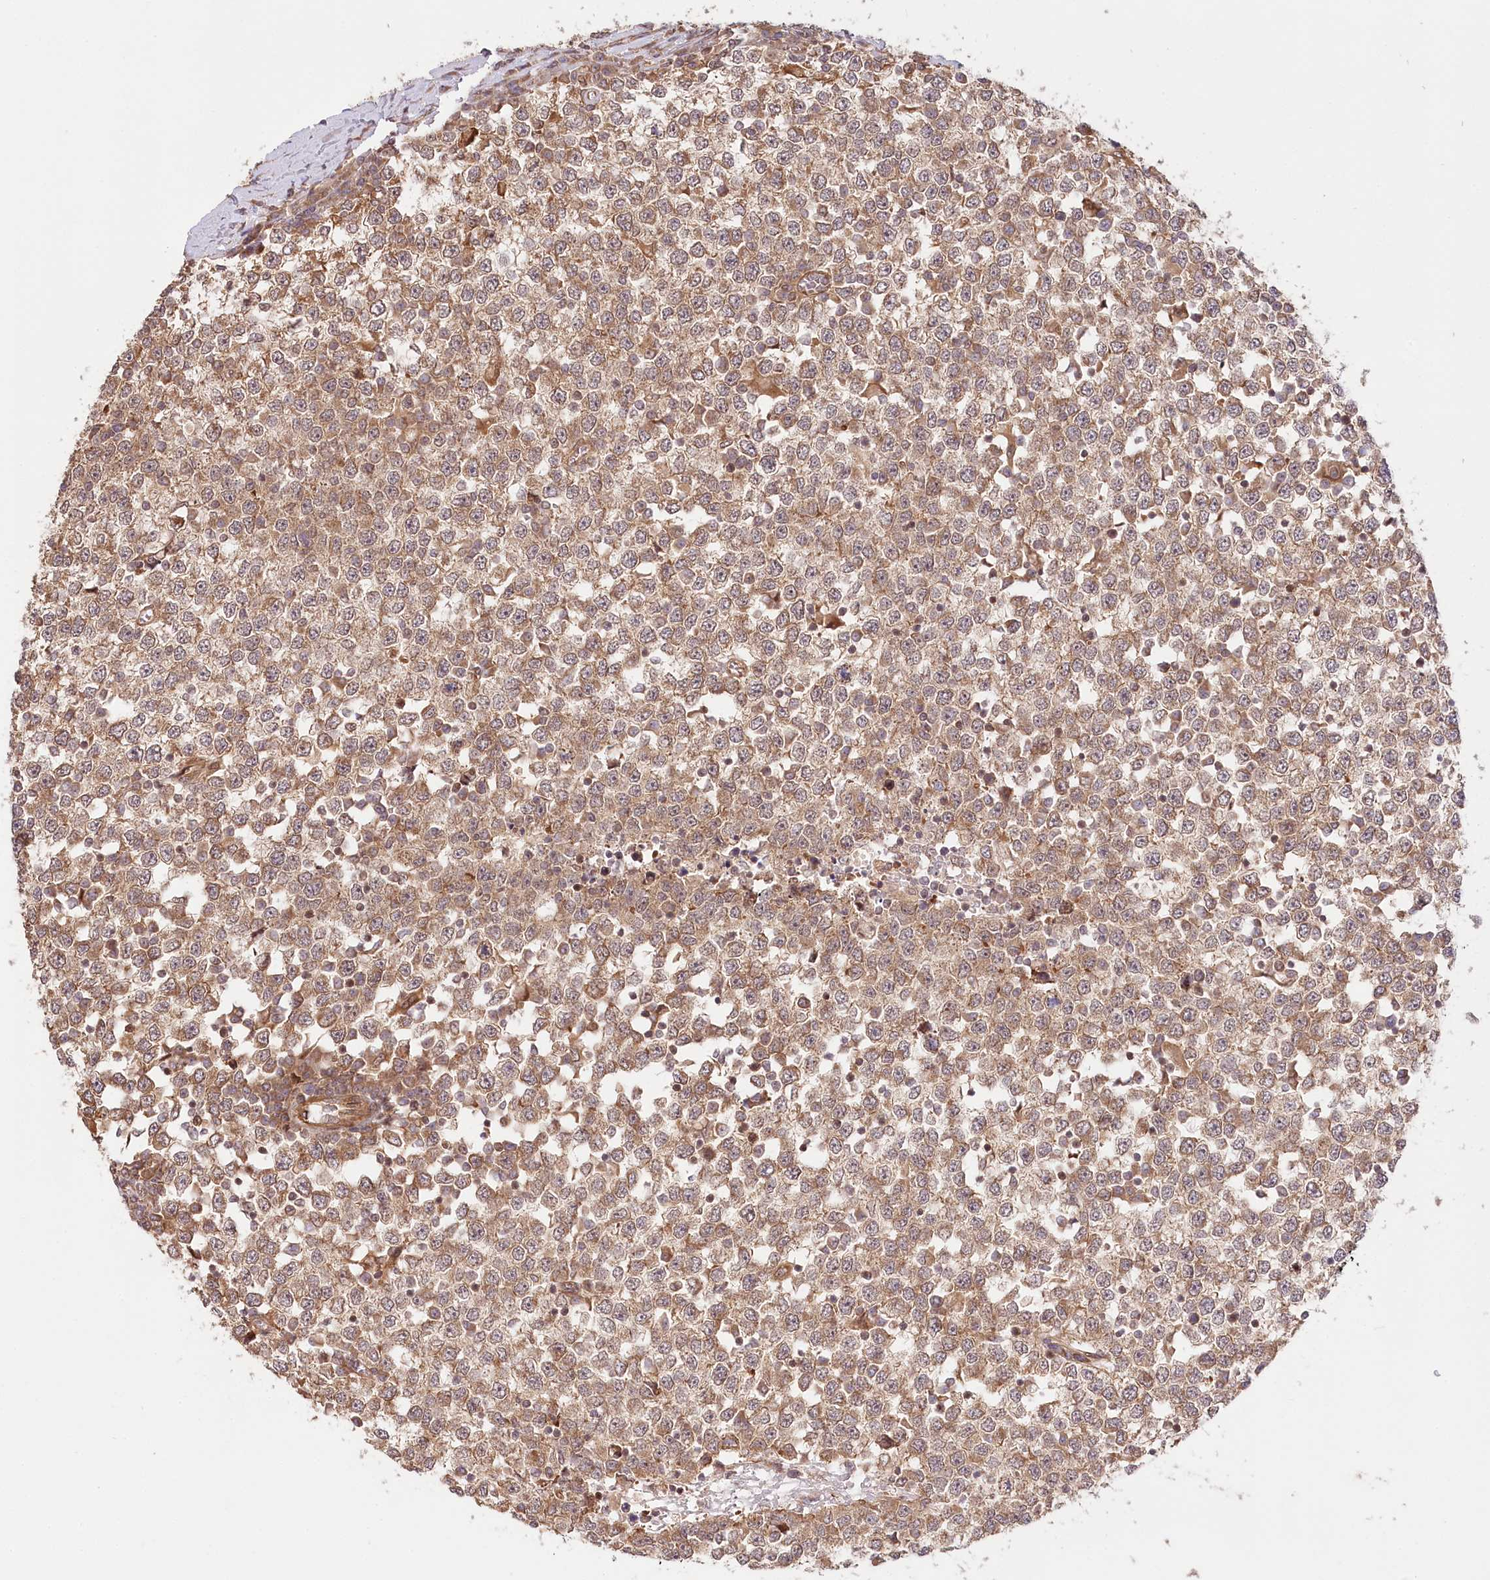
{"staining": {"intensity": "moderate", "quantity": ">75%", "location": "cytoplasmic/membranous"}, "tissue": "testis cancer", "cell_type": "Tumor cells", "image_type": "cancer", "snomed": [{"axis": "morphology", "description": "Seminoma, NOS"}, {"axis": "topography", "description": "Testis"}], "caption": "This is an image of IHC staining of seminoma (testis), which shows moderate expression in the cytoplasmic/membranous of tumor cells.", "gene": "CEP70", "patient": {"sex": "male", "age": 65}}